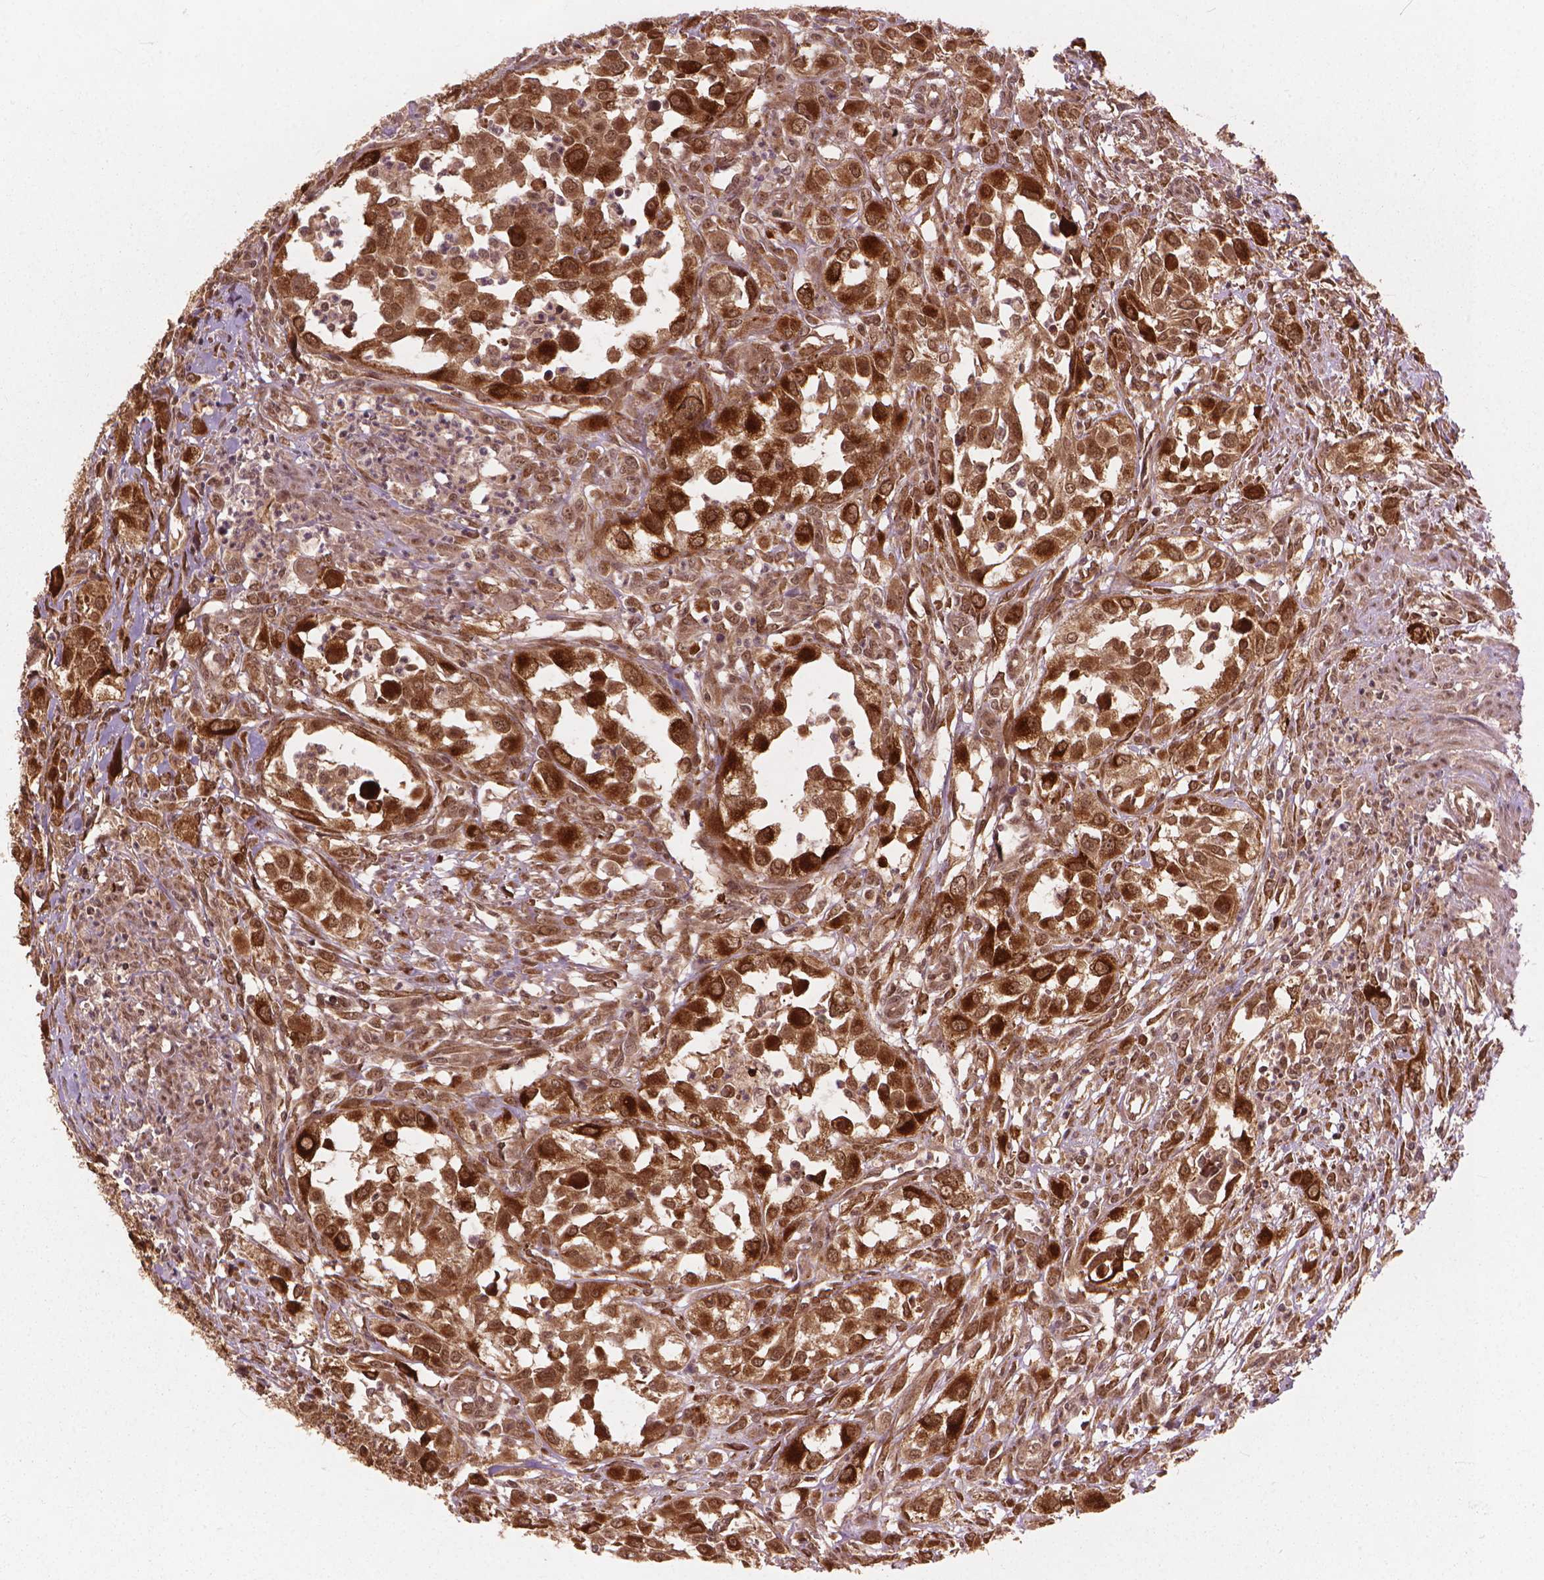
{"staining": {"intensity": "strong", "quantity": ">75%", "location": "cytoplasmic/membranous,nuclear"}, "tissue": "urothelial cancer", "cell_type": "Tumor cells", "image_type": "cancer", "snomed": [{"axis": "morphology", "description": "Urothelial carcinoma, High grade"}, {"axis": "topography", "description": "Urinary bladder"}], "caption": "Immunohistochemistry image of neoplastic tissue: human urothelial carcinoma (high-grade) stained using immunohistochemistry displays high levels of strong protein expression localized specifically in the cytoplasmic/membranous and nuclear of tumor cells, appearing as a cytoplasmic/membranous and nuclear brown color.", "gene": "SSU72", "patient": {"sex": "male", "age": 67}}